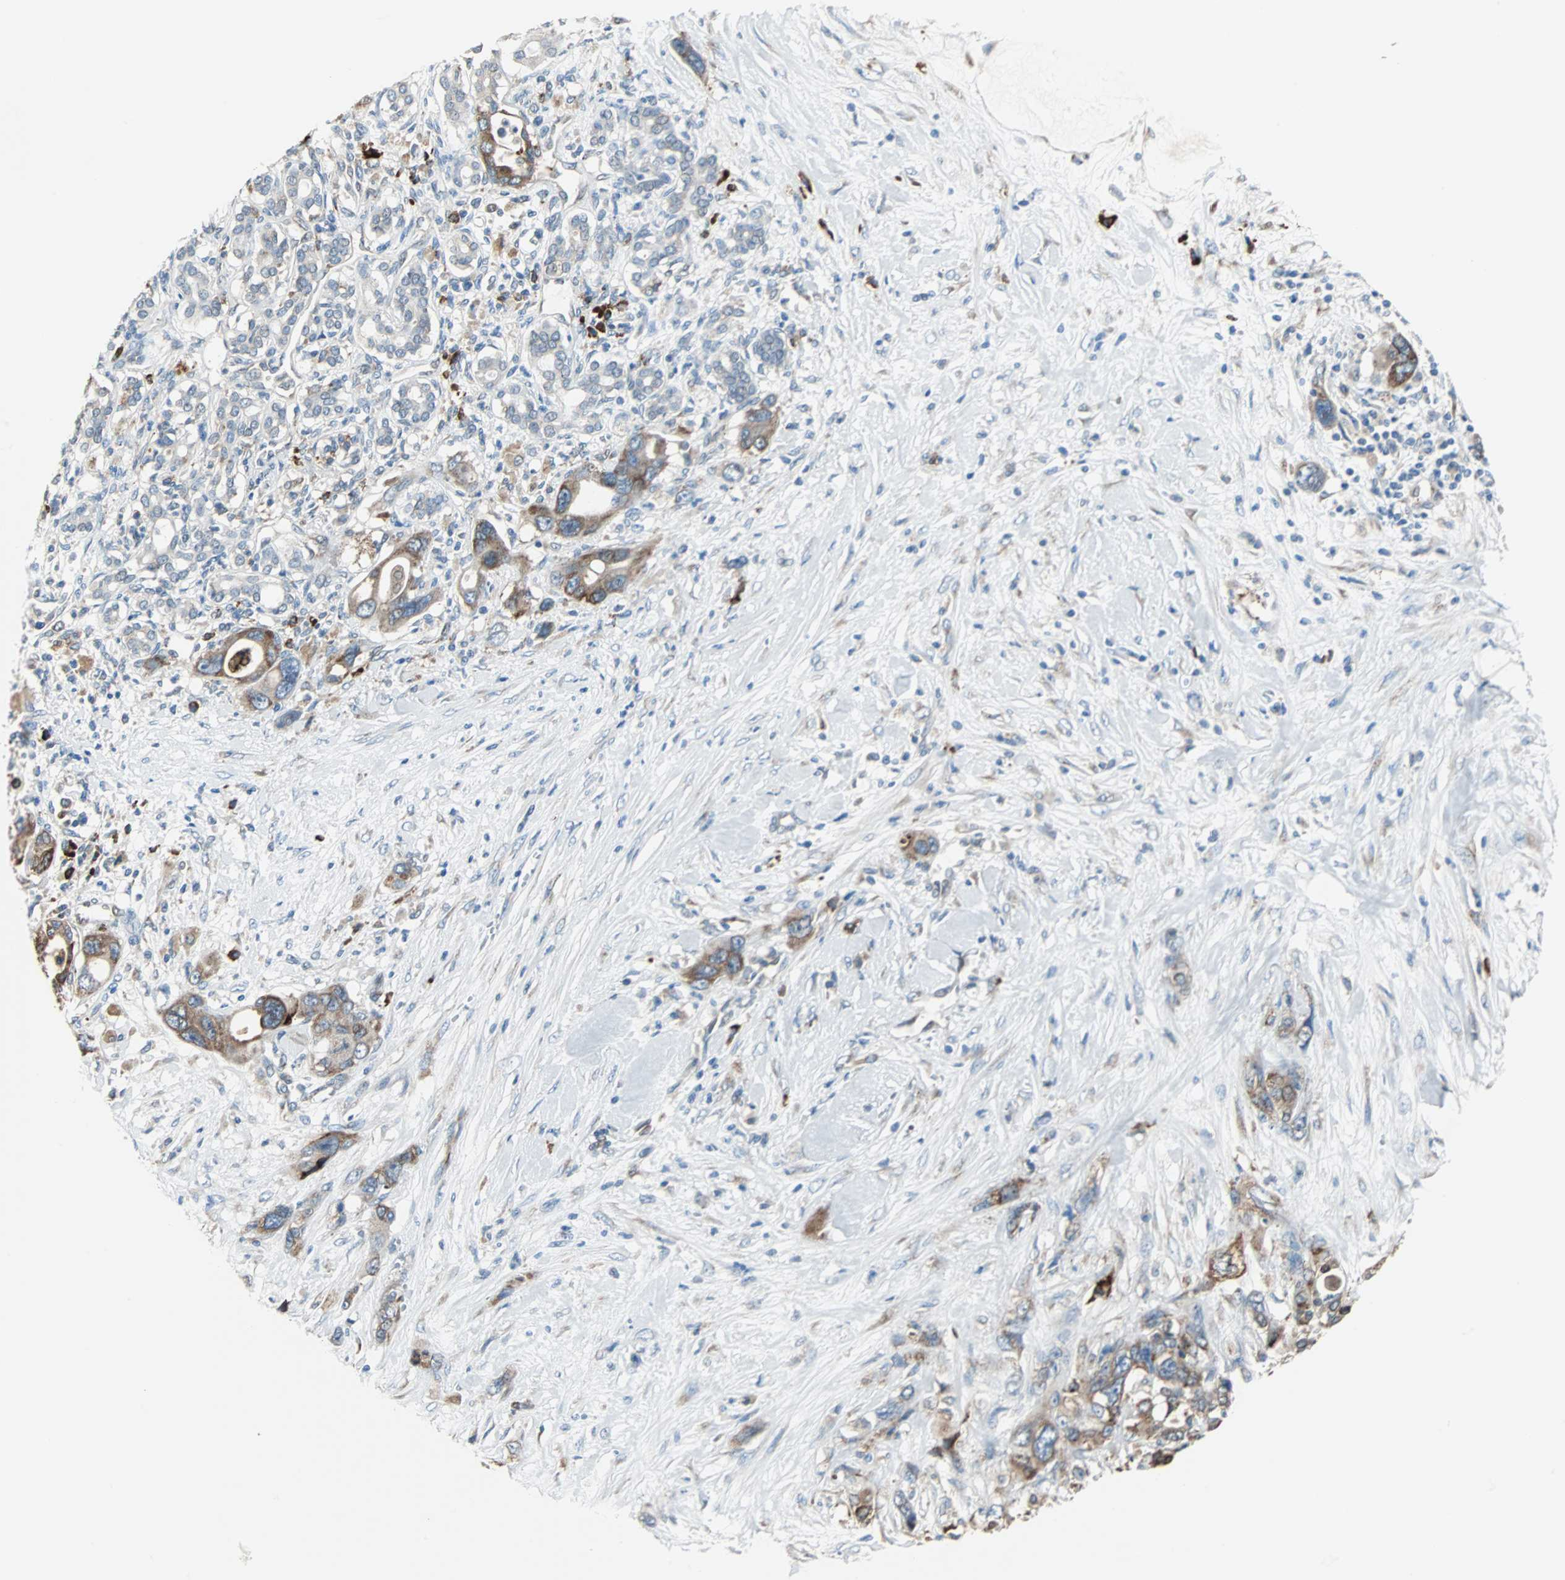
{"staining": {"intensity": "moderate", "quantity": "25%-75%", "location": "cytoplasmic/membranous"}, "tissue": "pancreatic cancer", "cell_type": "Tumor cells", "image_type": "cancer", "snomed": [{"axis": "morphology", "description": "Adenocarcinoma, NOS"}, {"axis": "topography", "description": "Pancreas"}], "caption": "Human pancreatic adenocarcinoma stained for a protein (brown) displays moderate cytoplasmic/membranous positive positivity in approximately 25%-75% of tumor cells.", "gene": "PDIA4", "patient": {"sex": "male", "age": 46}}